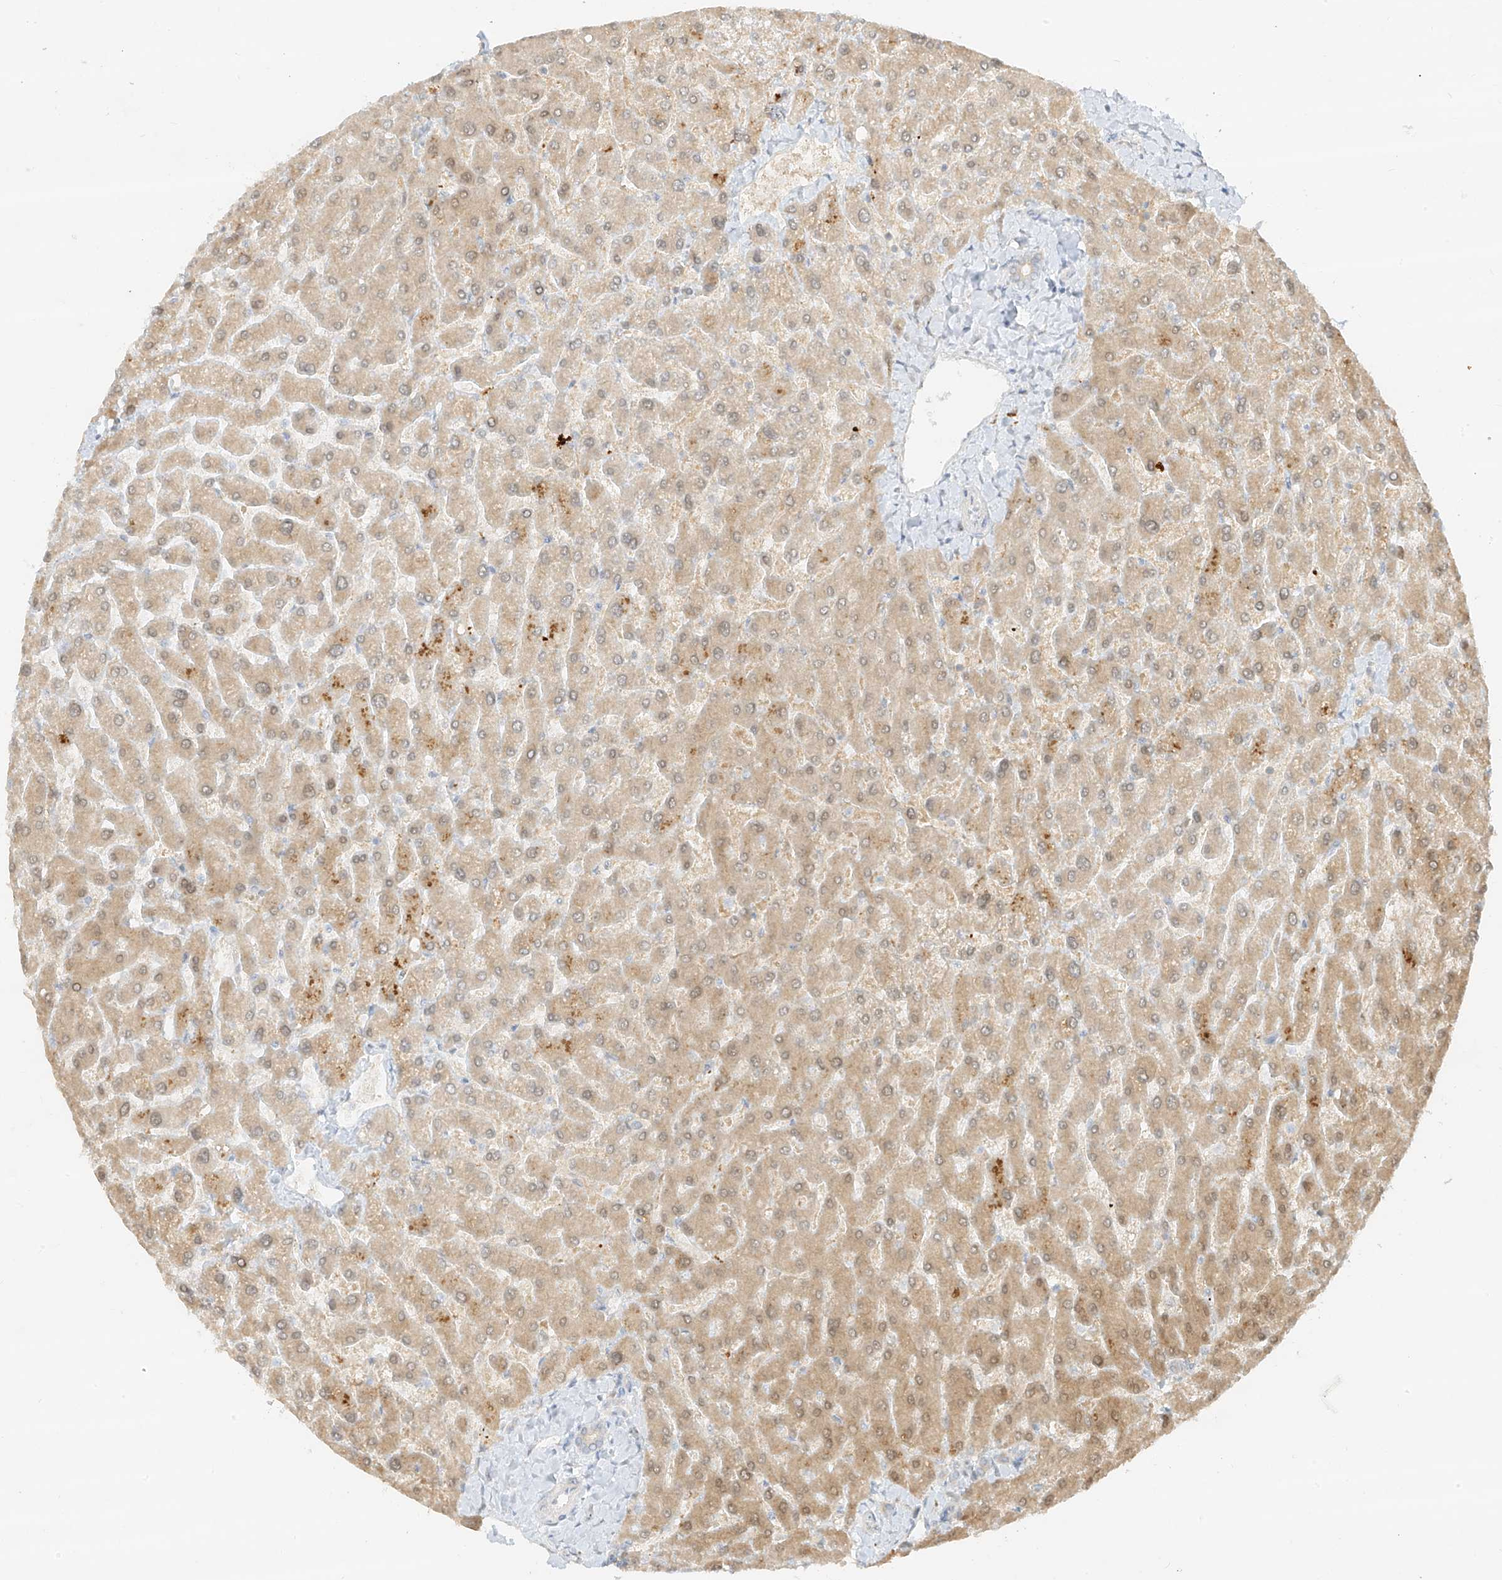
{"staining": {"intensity": "negative", "quantity": "none", "location": "none"}, "tissue": "liver", "cell_type": "Cholangiocytes", "image_type": "normal", "snomed": [{"axis": "morphology", "description": "Normal tissue, NOS"}, {"axis": "topography", "description": "Liver"}], "caption": "The IHC photomicrograph has no significant positivity in cholangiocytes of liver. Brightfield microscopy of immunohistochemistry (IHC) stained with DAB (brown) and hematoxylin (blue), captured at high magnification.", "gene": "LIPT1", "patient": {"sex": "male", "age": 55}}